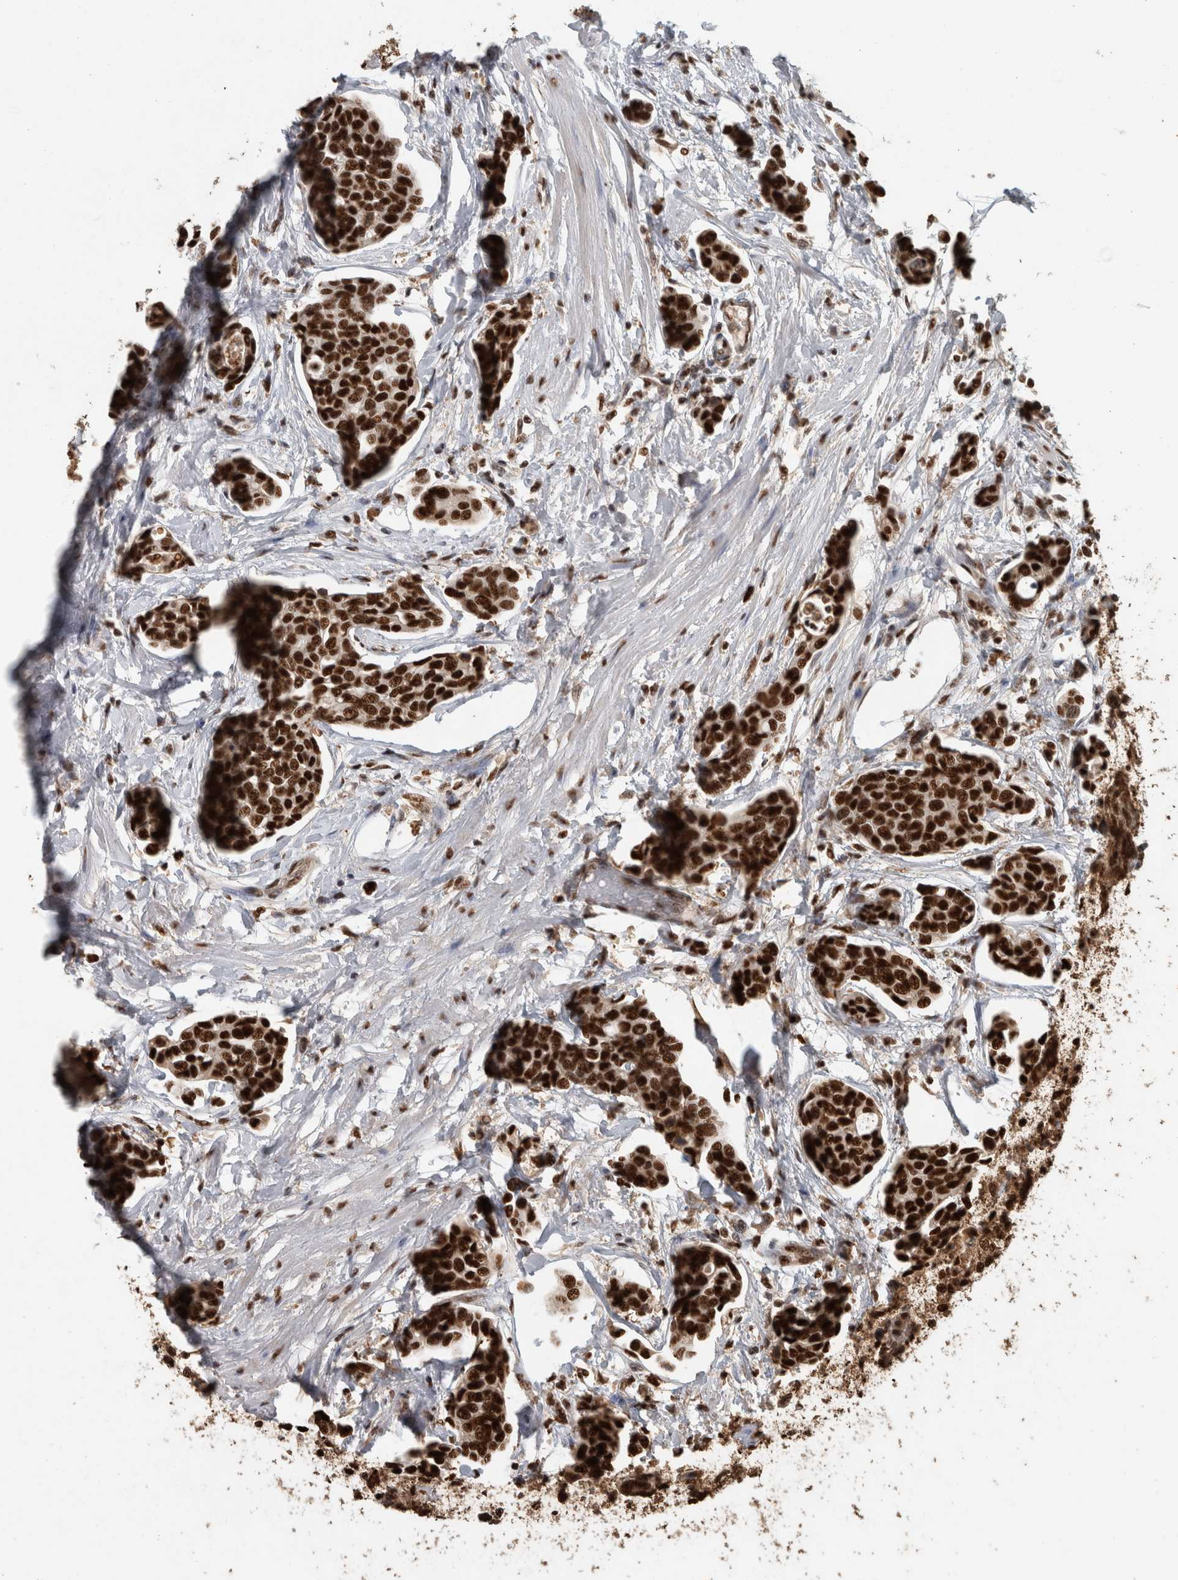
{"staining": {"intensity": "strong", "quantity": ">75%", "location": "nuclear"}, "tissue": "urothelial cancer", "cell_type": "Tumor cells", "image_type": "cancer", "snomed": [{"axis": "morphology", "description": "Urothelial carcinoma, High grade"}, {"axis": "topography", "description": "Urinary bladder"}], "caption": "Immunohistochemical staining of human urothelial carcinoma (high-grade) reveals high levels of strong nuclear positivity in about >75% of tumor cells.", "gene": "RAD50", "patient": {"sex": "male", "age": 78}}